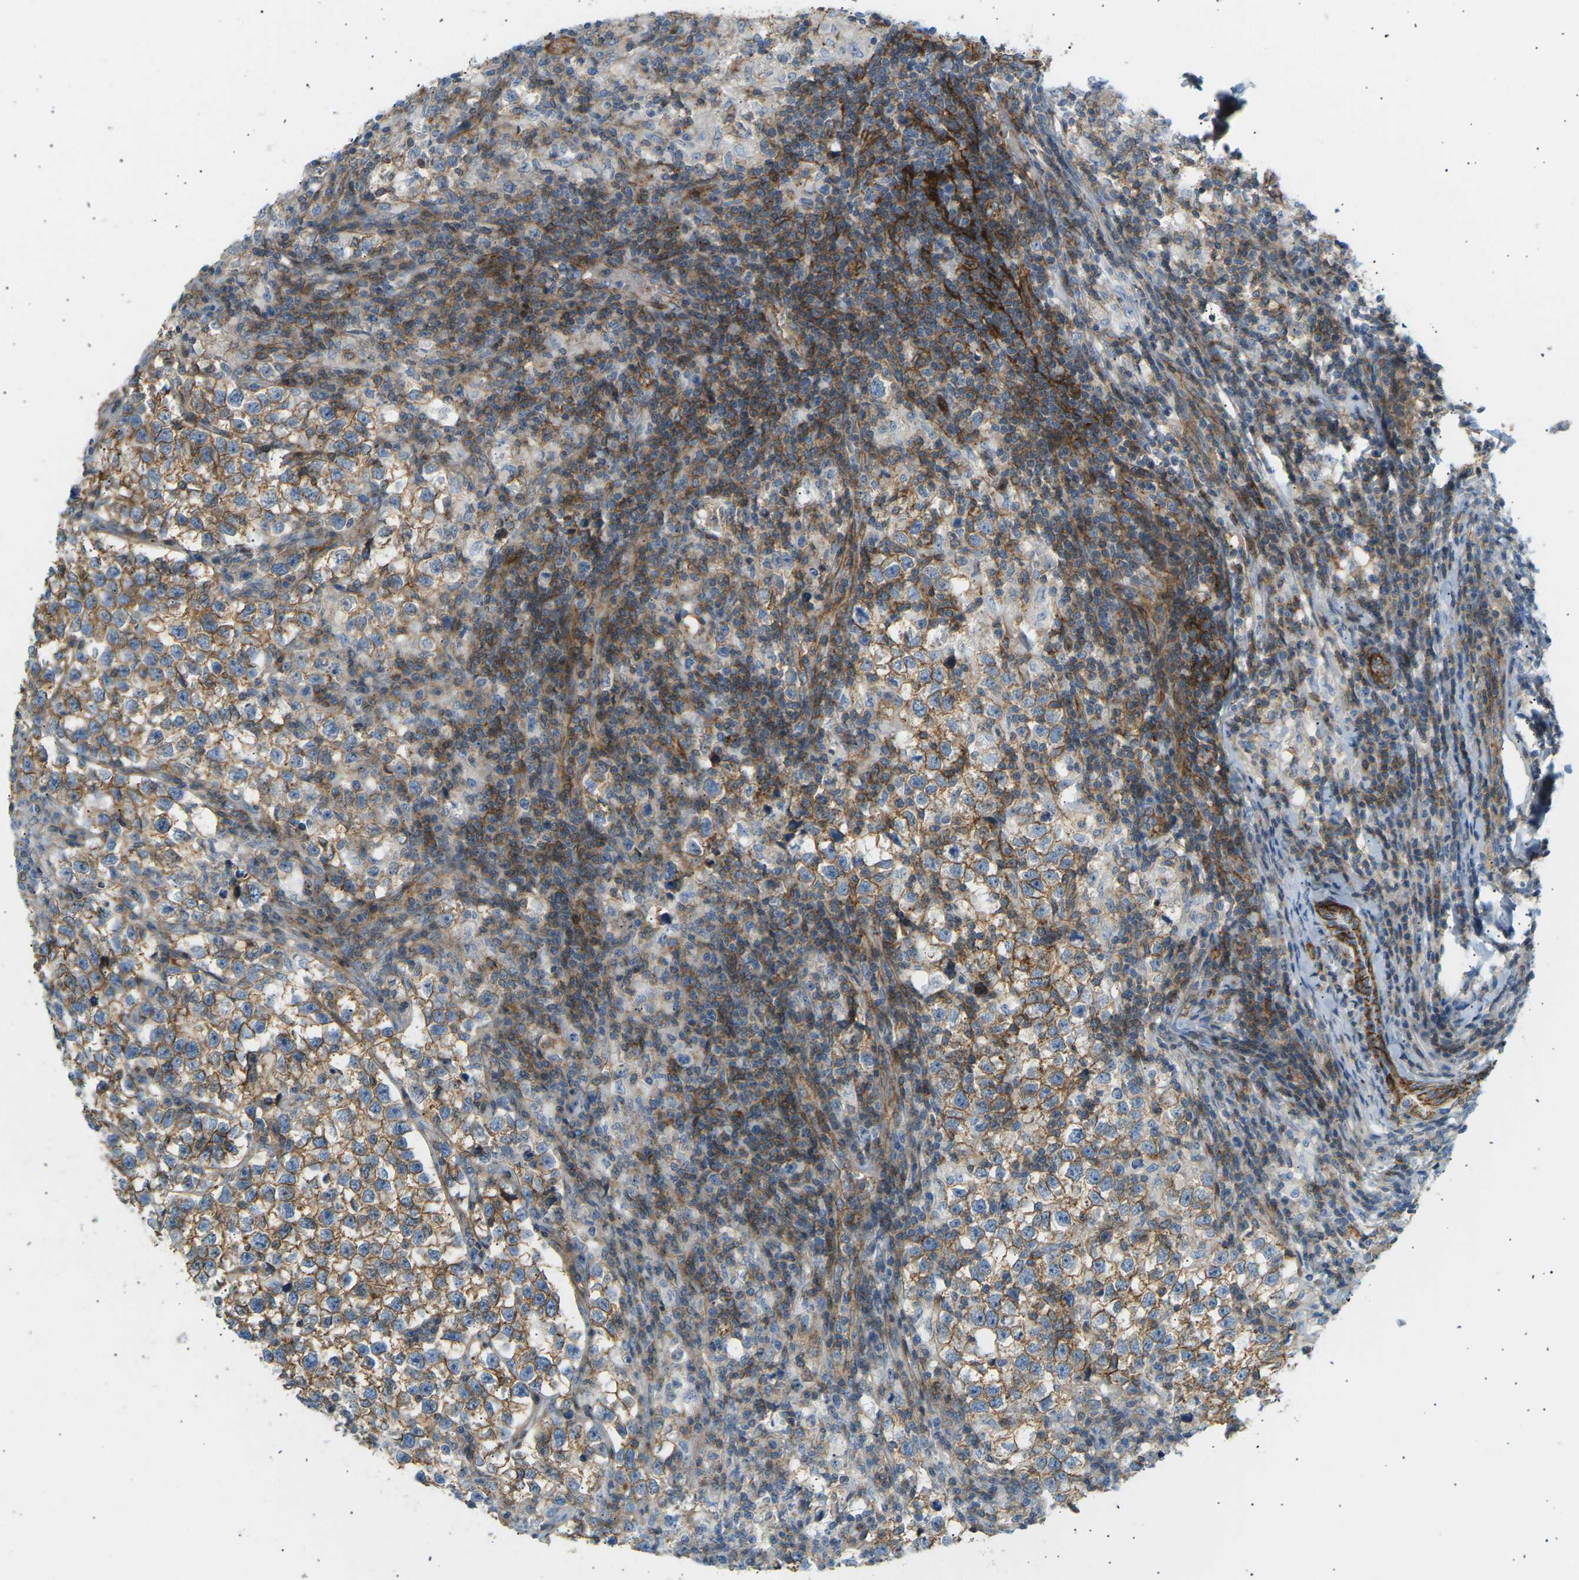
{"staining": {"intensity": "moderate", "quantity": ">75%", "location": "cytoplasmic/membranous"}, "tissue": "testis cancer", "cell_type": "Tumor cells", "image_type": "cancer", "snomed": [{"axis": "morphology", "description": "Normal tissue, NOS"}, {"axis": "morphology", "description": "Seminoma, NOS"}, {"axis": "topography", "description": "Testis"}], "caption": "A medium amount of moderate cytoplasmic/membranous positivity is present in about >75% of tumor cells in testis cancer (seminoma) tissue.", "gene": "ATP2B4", "patient": {"sex": "male", "age": 43}}